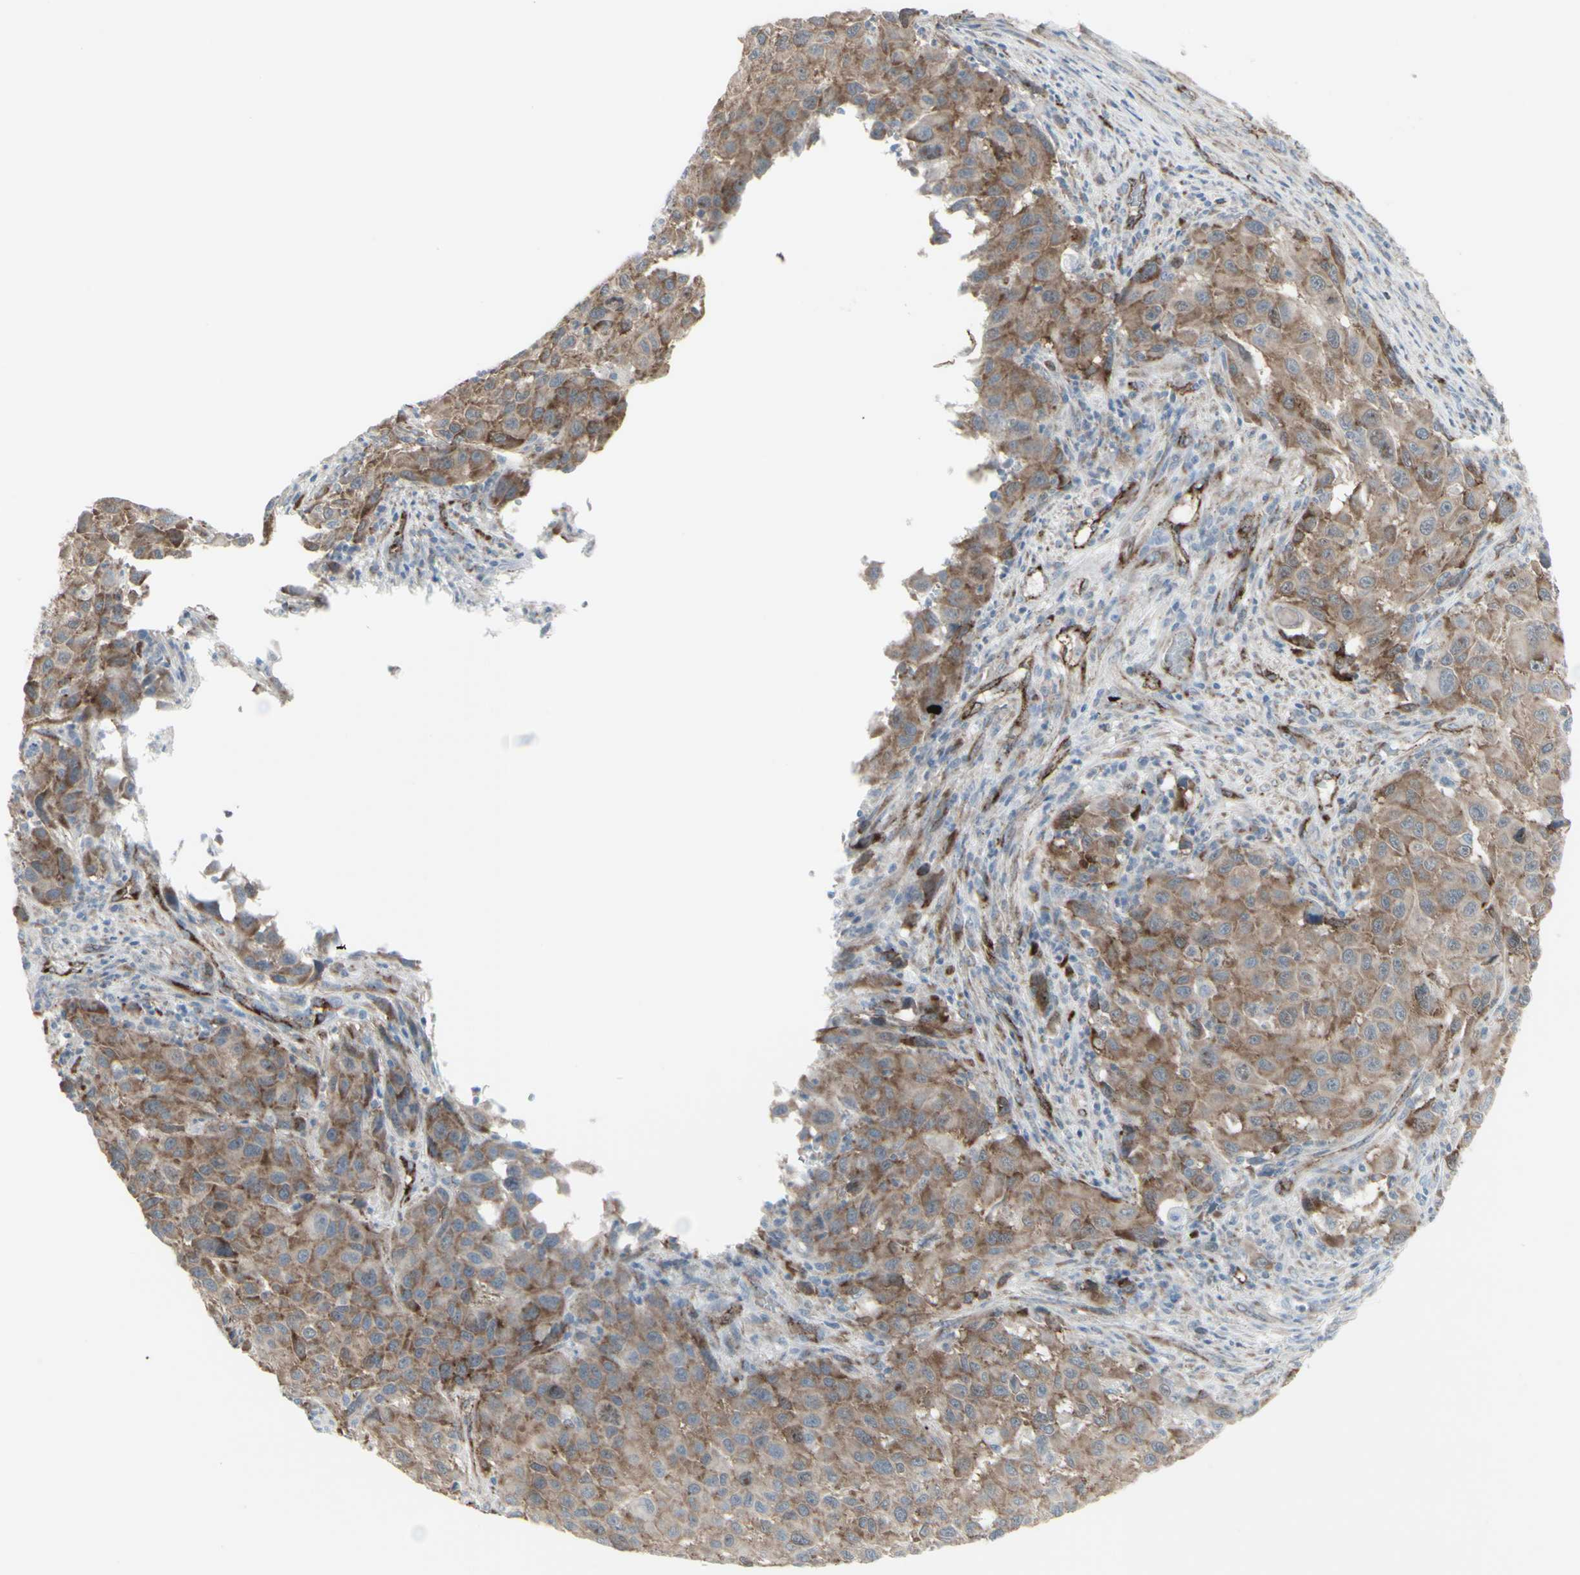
{"staining": {"intensity": "moderate", "quantity": ">75%", "location": "cytoplasmic/membranous"}, "tissue": "melanoma", "cell_type": "Tumor cells", "image_type": "cancer", "snomed": [{"axis": "morphology", "description": "Malignant melanoma, Metastatic site"}, {"axis": "topography", "description": "Lymph node"}], "caption": "Moderate cytoplasmic/membranous positivity for a protein is present in about >75% of tumor cells of melanoma using immunohistochemistry (IHC).", "gene": "GJA1", "patient": {"sex": "male", "age": 61}}